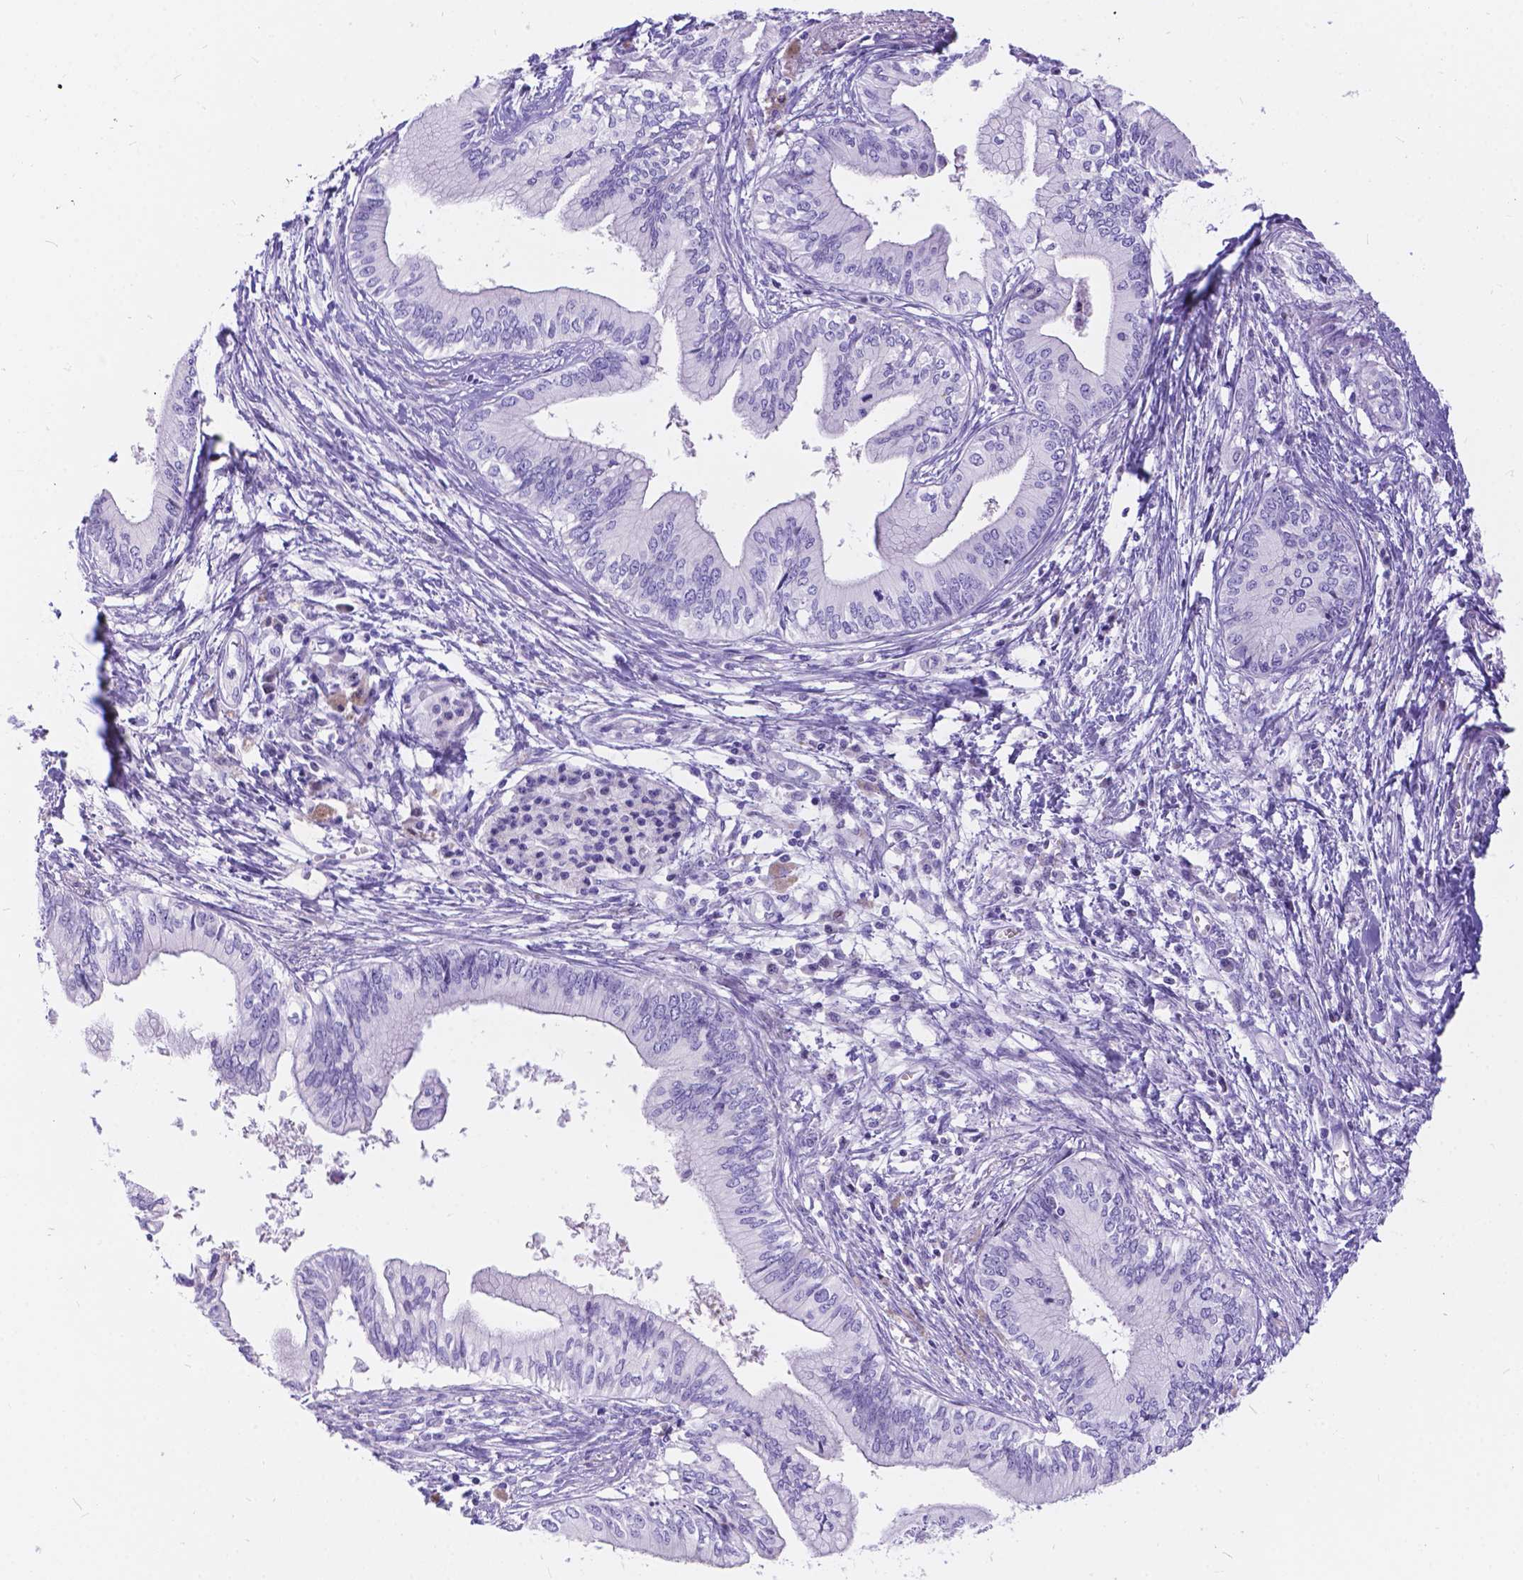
{"staining": {"intensity": "negative", "quantity": "none", "location": "none"}, "tissue": "pancreatic cancer", "cell_type": "Tumor cells", "image_type": "cancer", "snomed": [{"axis": "morphology", "description": "Adenocarcinoma, NOS"}, {"axis": "topography", "description": "Pancreas"}], "caption": "An image of human pancreatic adenocarcinoma is negative for staining in tumor cells.", "gene": "KLHL10", "patient": {"sex": "female", "age": 61}}